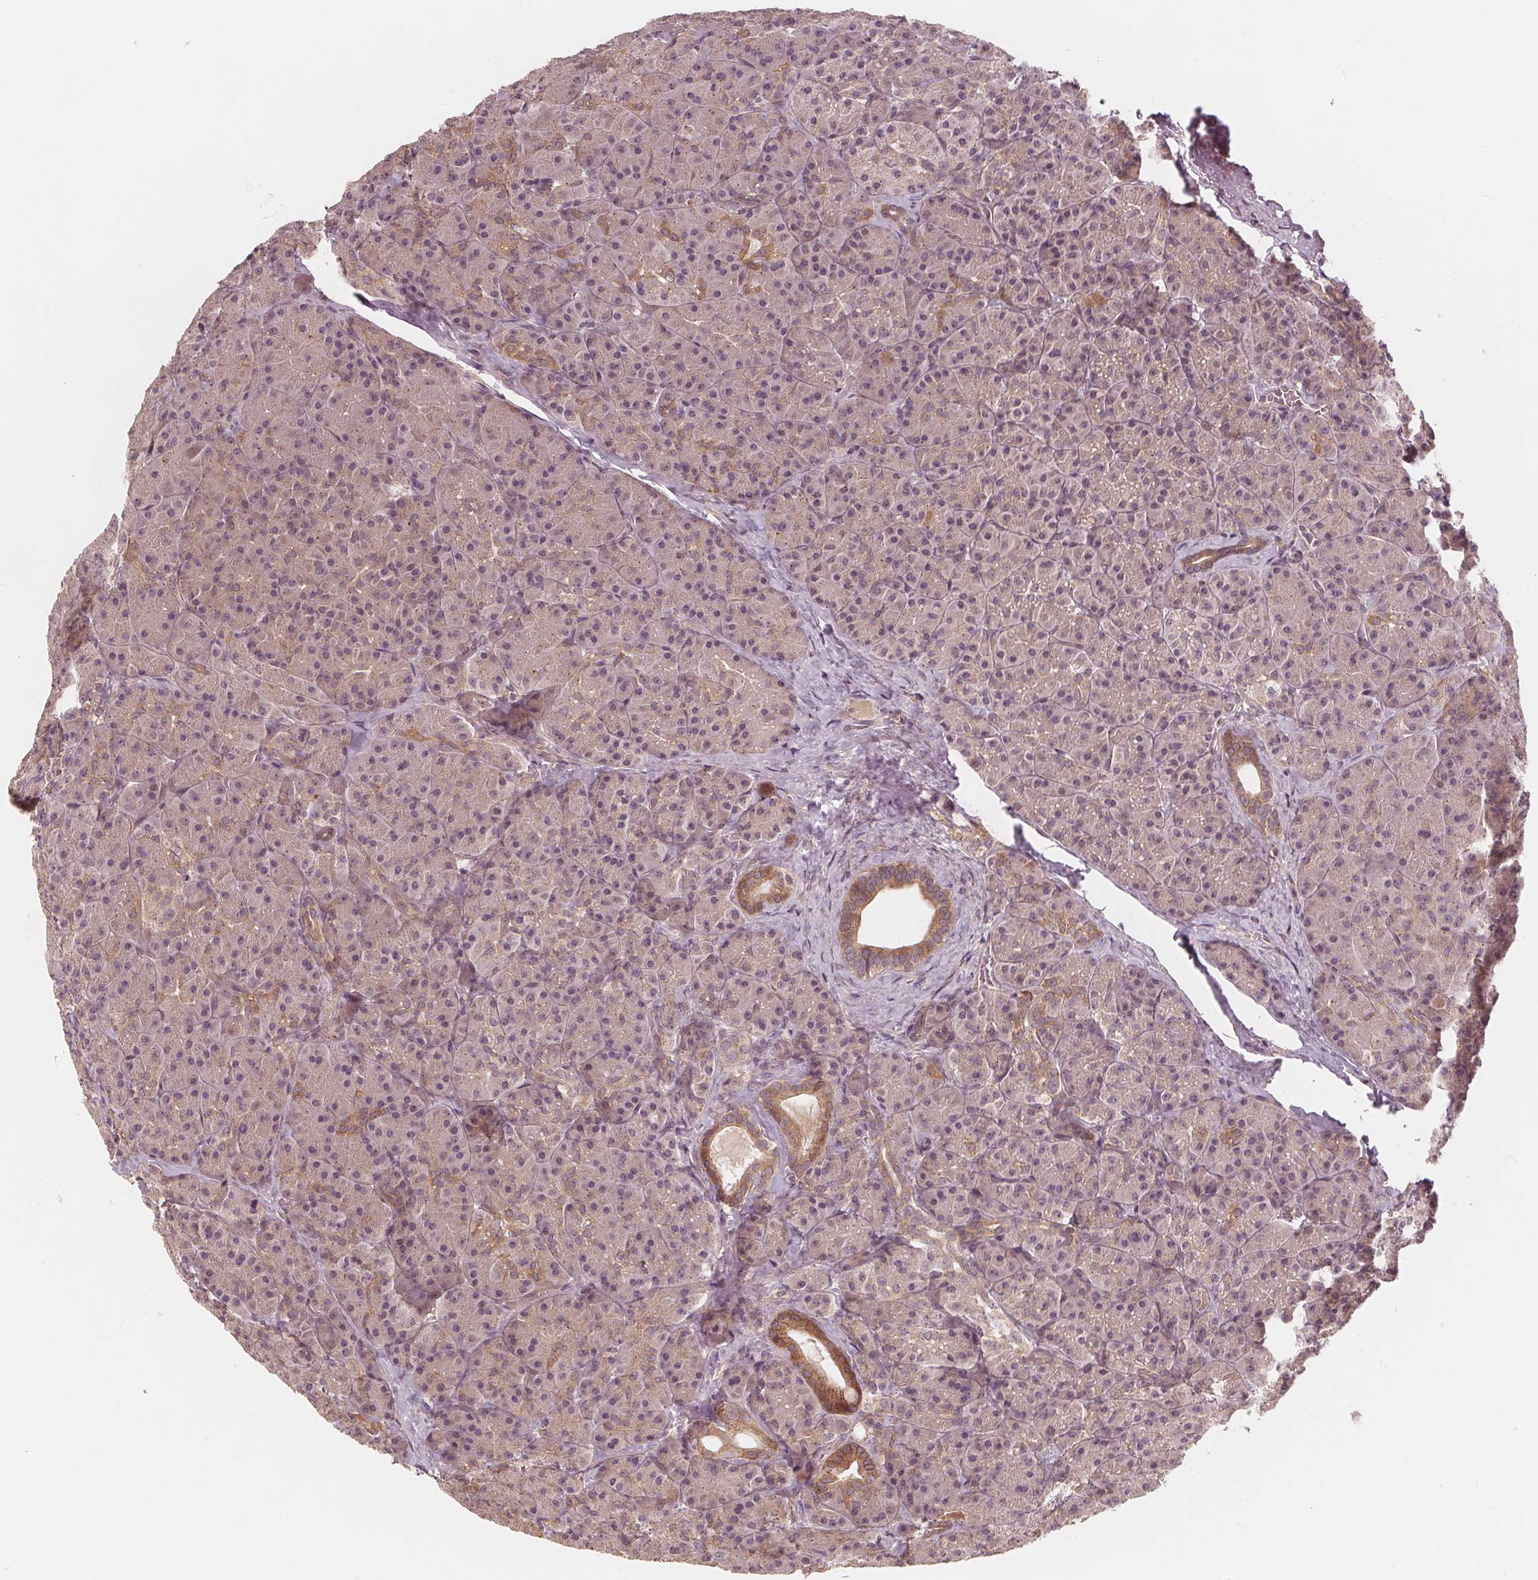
{"staining": {"intensity": "moderate", "quantity": "<25%", "location": "cytoplasmic/membranous"}, "tissue": "pancreas", "cell_type": "Exocrine glandular cells", "image_type": "normal", "snomed": [{"axis": "morphology", "description": "Normal tissue, NOS"}, {"axis": "topography", "description": "Pancreas"}], "caption": "Brown immunohistochemical staining in unremarkable pancreas exhibits moderate cytoplasmic/membranous positivity in about <25% of exocrine glandular cells. (Stains: DAB (3,3'-diaminobenzidine) in brown, nuclei in blue, Microscopy: brightfield microscopy at high magnification).", "gene": "SNX12", "patient": {"sex": "male", "age": 57}}